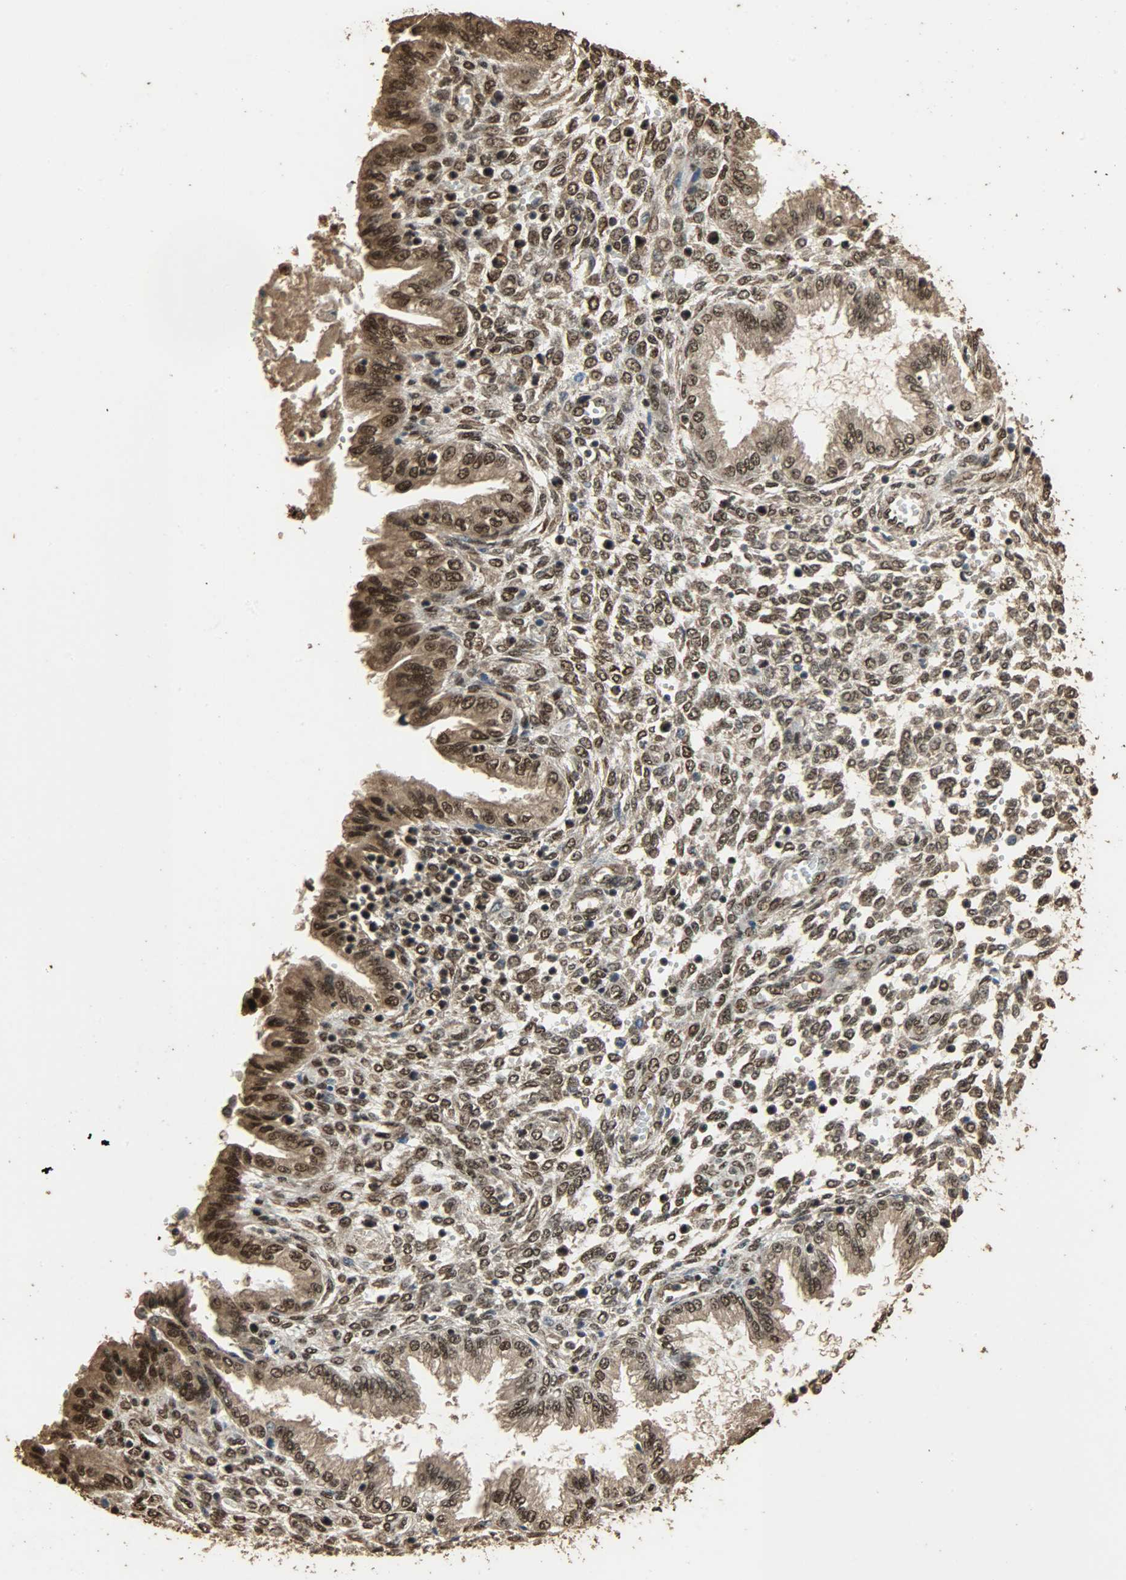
{"staining": {"intensity": "moderate", "quantity": "<25%", "location": "nuclear"}, "tissue": "endometrium", "cell_type": "Cells in endometrial stroma", "image_type": "normal", "snomed": [{"axis": "morphology", "description": "Normal tissue, NOS"}, {"axis": "topography", "description": "Endometrium"}], "caption": "A micrograph showing moderate nuclear positivity in approximately <25% of cells in endometrial stroma in unremarkable endometrium, as visualized by brown immunohistochemical staining.", "gene": "CCNT2", "patient": {"sex": "female", "age": 33}}